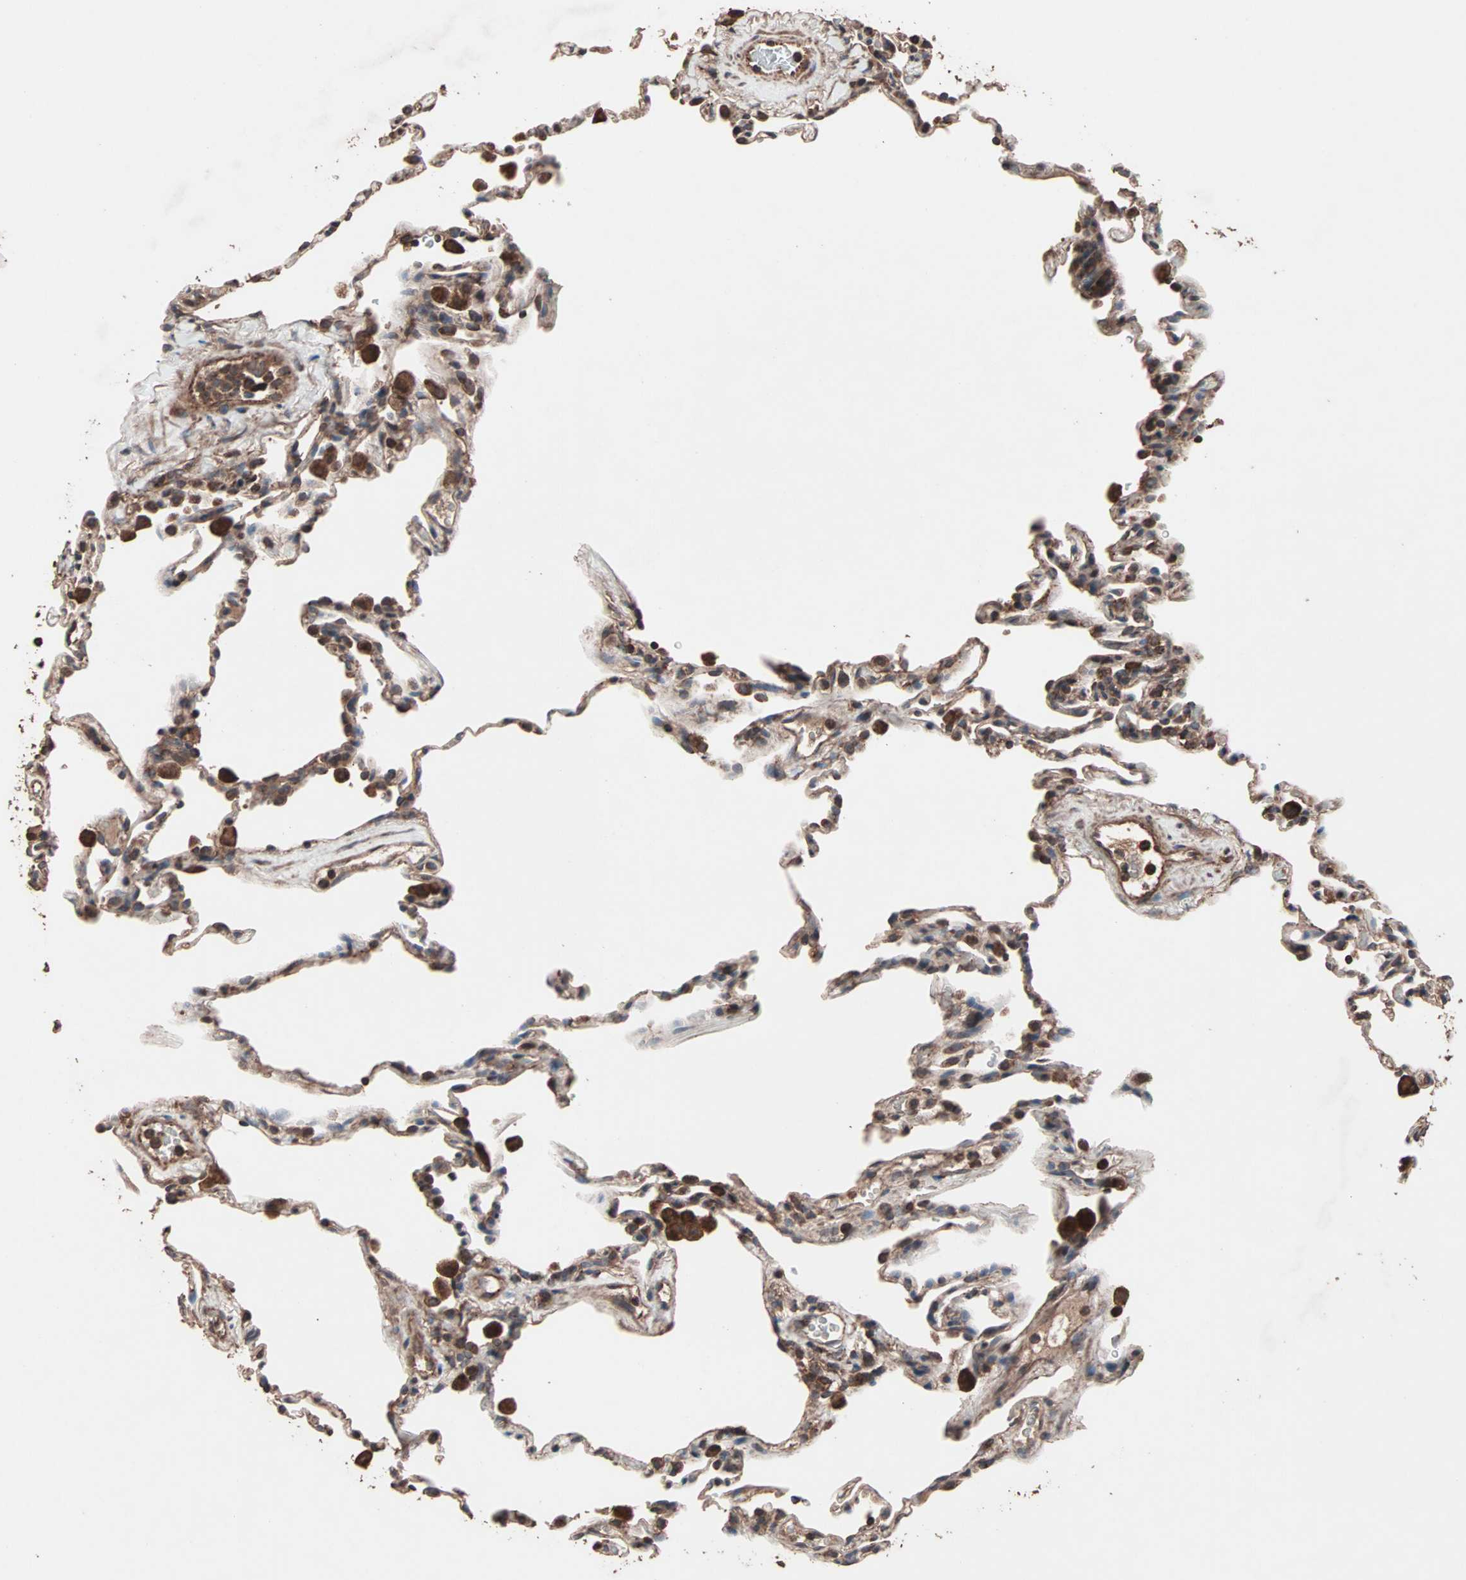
{"staining": {"intensity": "moderate", "quantity": ">75%", "location": "cytoplasmic/membranous"}, "tissue": "lung", "cell_type": "Alveolar cells", "image_type": "normal", "snomed": [{"axis": "morphology", "description": "Normal tissue, NOS"}, {"axis": "topography", "description": "Lung"}], "caption": "High-magnification brightfield microscopy of benign lung stained with DAB (3,3'-diaminobenzidine) (brown) and counterstained with hematoxylin (blue). alveolar cells exhibit moderate cytoplasmic/membranous positivity is appreciated in approximately>75% of cells.", "gene": "MRPL2", "patient": {"sex": "male", "age": 59}}